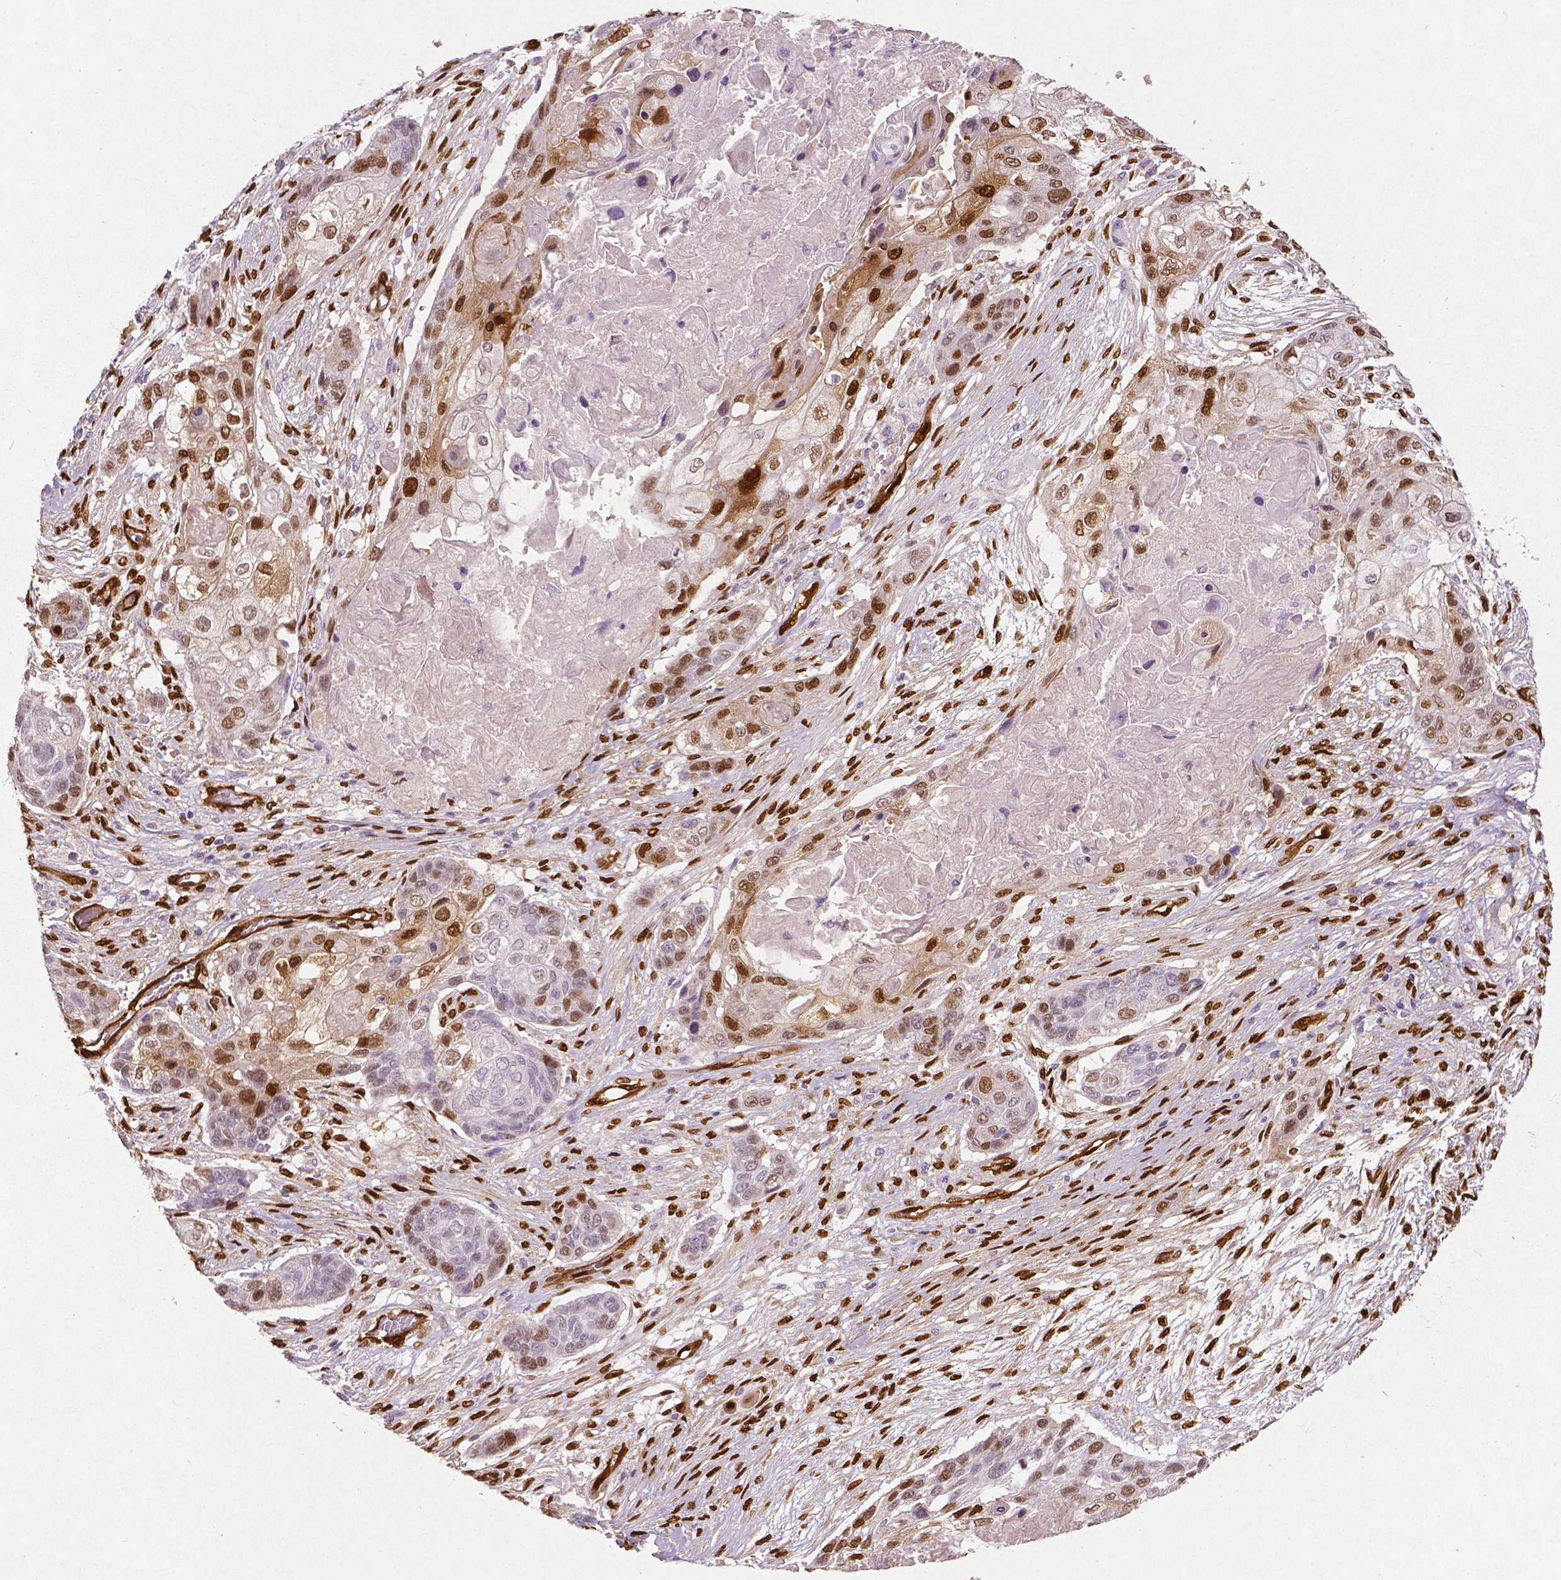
{"staining": {"intensity": "moderate", "quantity": "25%-75%", "location": "cytoplasmic/membranous,nuclear"}, "tissue": "lung cancer", "cell_type": "Tumor cells", "image_type": "cancer", "snomed": [{"axis": "morphology", "description": "Squamous cell carcinoma, NOS"}, {"axis": "topography", "description": "Lung"}], "caption": "Lung squamous cell carcinoma was stained to show a protein in brown. There is medium levels of moderate cytoplasmic/membranous and nuclear staining in approximately 25%-75% of tumor cells.", "gene": "WWTR1", "patient": {"sex": "male", "age": 69}}